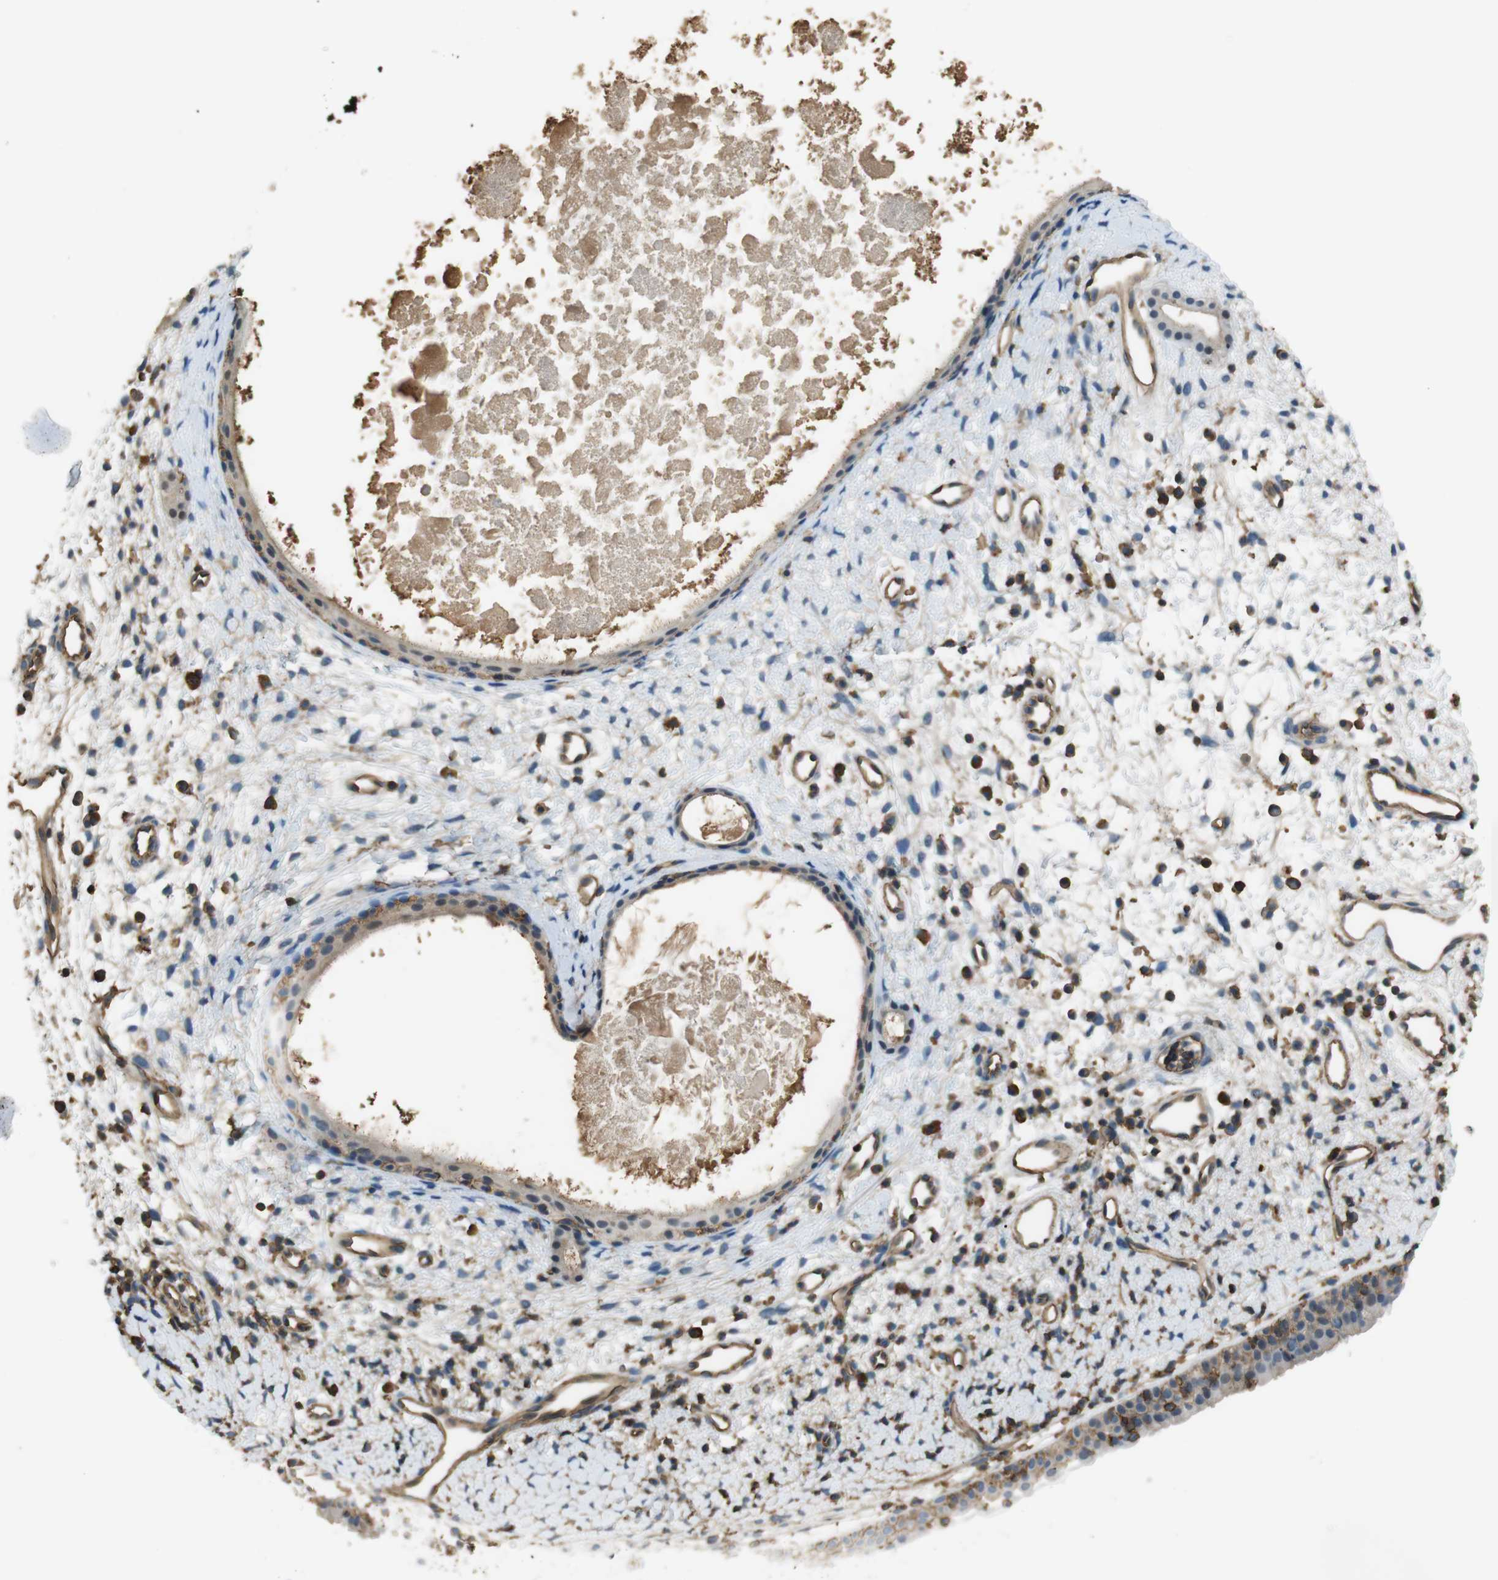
{"staining": {"intensity": "weak", "quantity": ">75%", "location": "cytoplasmic/membranous"}, "tissue": "nasopharynx", "cell_type": "Respiratory epithelial cells", "image_type": "normal", "snomed": [{"axis": "morphology", "description": "Normal tissue, NOS"}, {"axis": "topography", "description": "Nasopharynx"}], "caption": "About >75% of respiratory epithelial cells in unremarkable human nasopharynx show weak cytoplasmic/membranous protein staining as visualized by brown immunohistochemical staining.", "gene": "FCAR", "patient": {"sex": "male", "age": 22}}